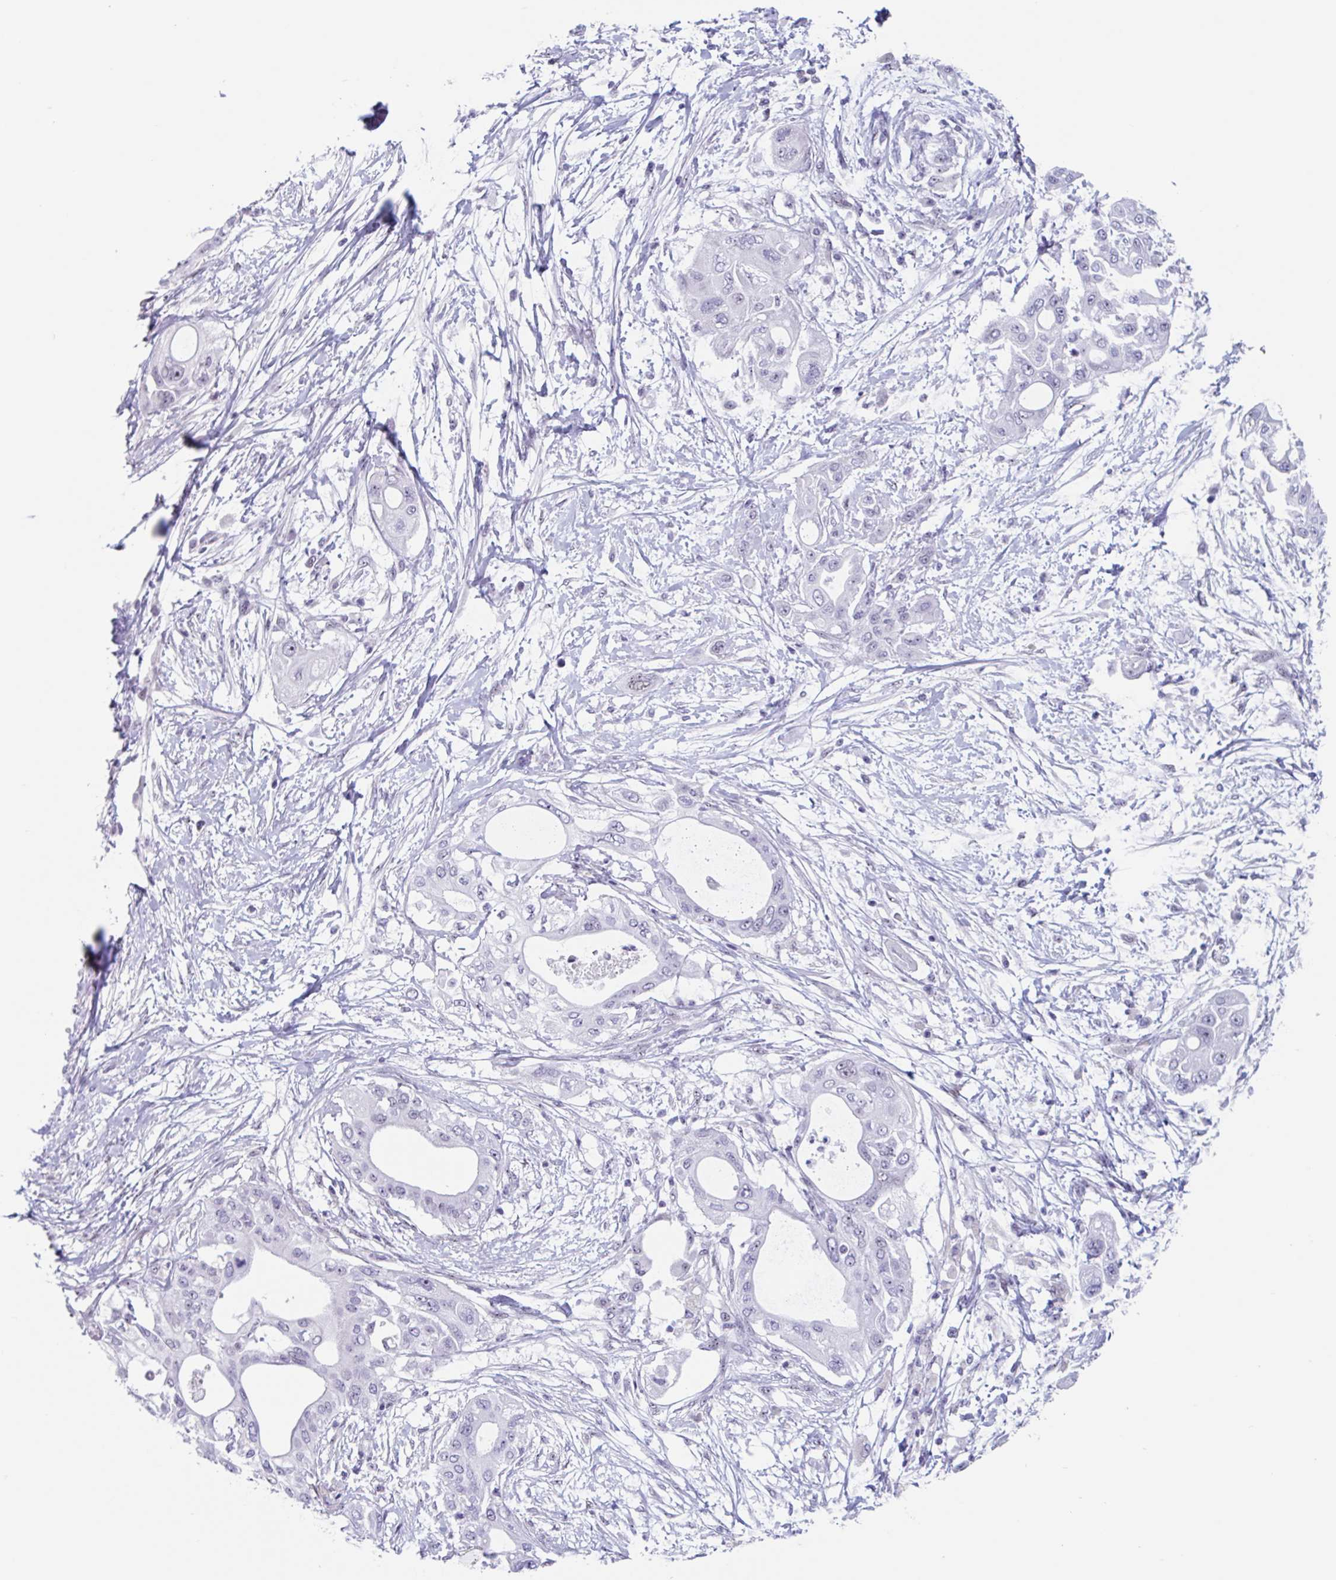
{"staining": {"intensity": "negative", "quantity": "none", "location": "none"}, "tissue": "pancreatic cancer", "cell_type": "Tumor cells", "image_type": "cancer", "snomed": [{"axis": "morphology", "description": "Adenocarcinoma, NOS"}, {"axis": "topography", "description": "Pancreas"}], "caption": "IHC photomicrograph of neoplastic tissue: adenocarcinoma (pancreatic) stained with DAB reveals no significant protein positivity in tumor cells.", "gene": "LENG9", "patient": {"sex": "male", "age": 68}}